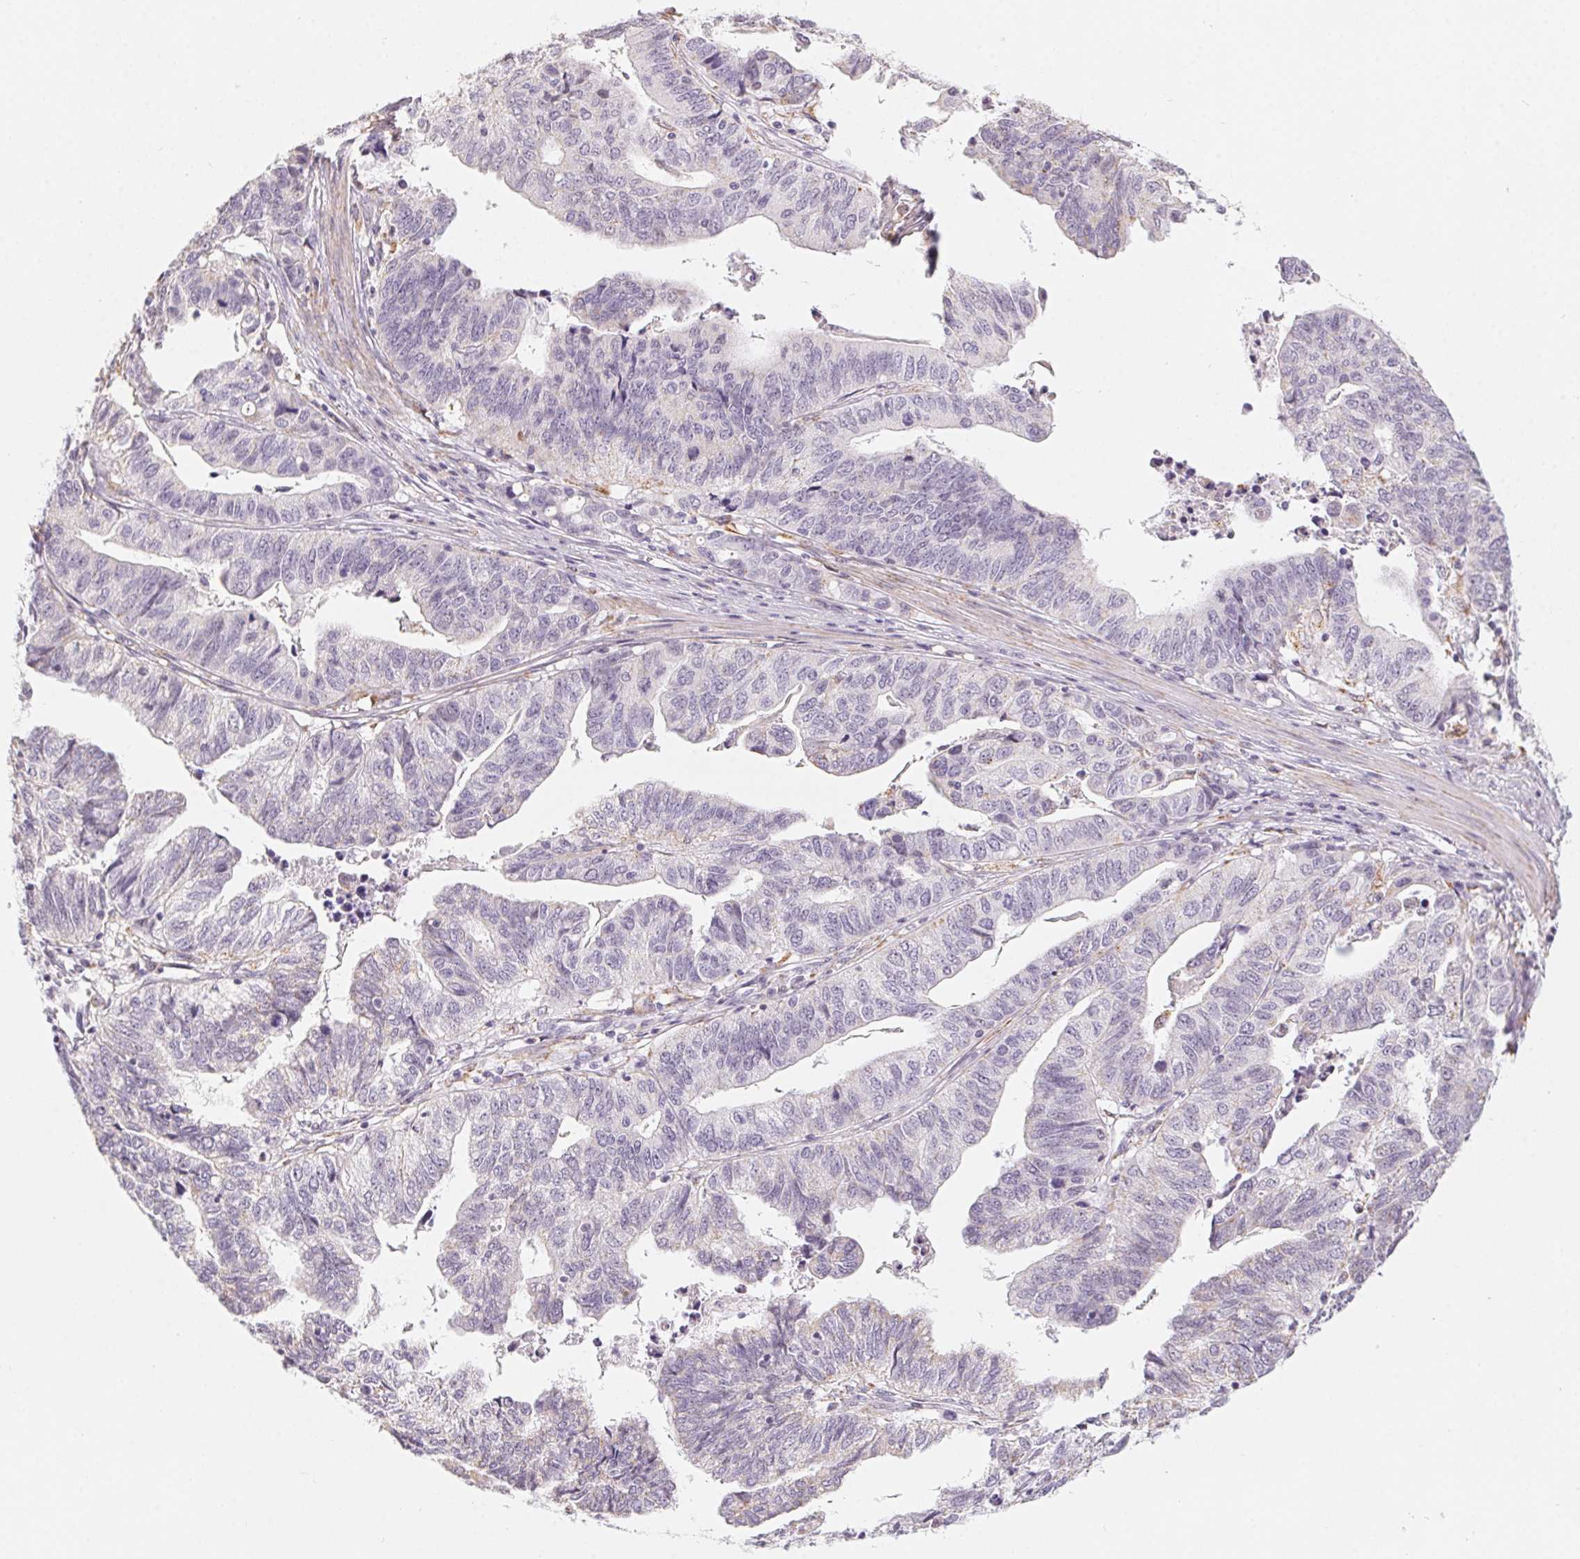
{"staining": {"intensity": "negative", "quantity": "none", "location": "none"}, "tissue": "stomach cancer", "cell_type": "Tumor cells", "image_type": "cancer", "snomed": [{"axis": "morphology", "description": "Adenocarcinoma, NOS"}, {"axis": "topography", "description": "Stomach, upper"}], "caption": "DAB (3,3'-diaminobenzidine) immunohistochemical staining of adenocarcinoma (stomach) shows no significant expression in tumor cells.", "gene": "PRPH", "patient": {"sex": "female", "age": 67}}